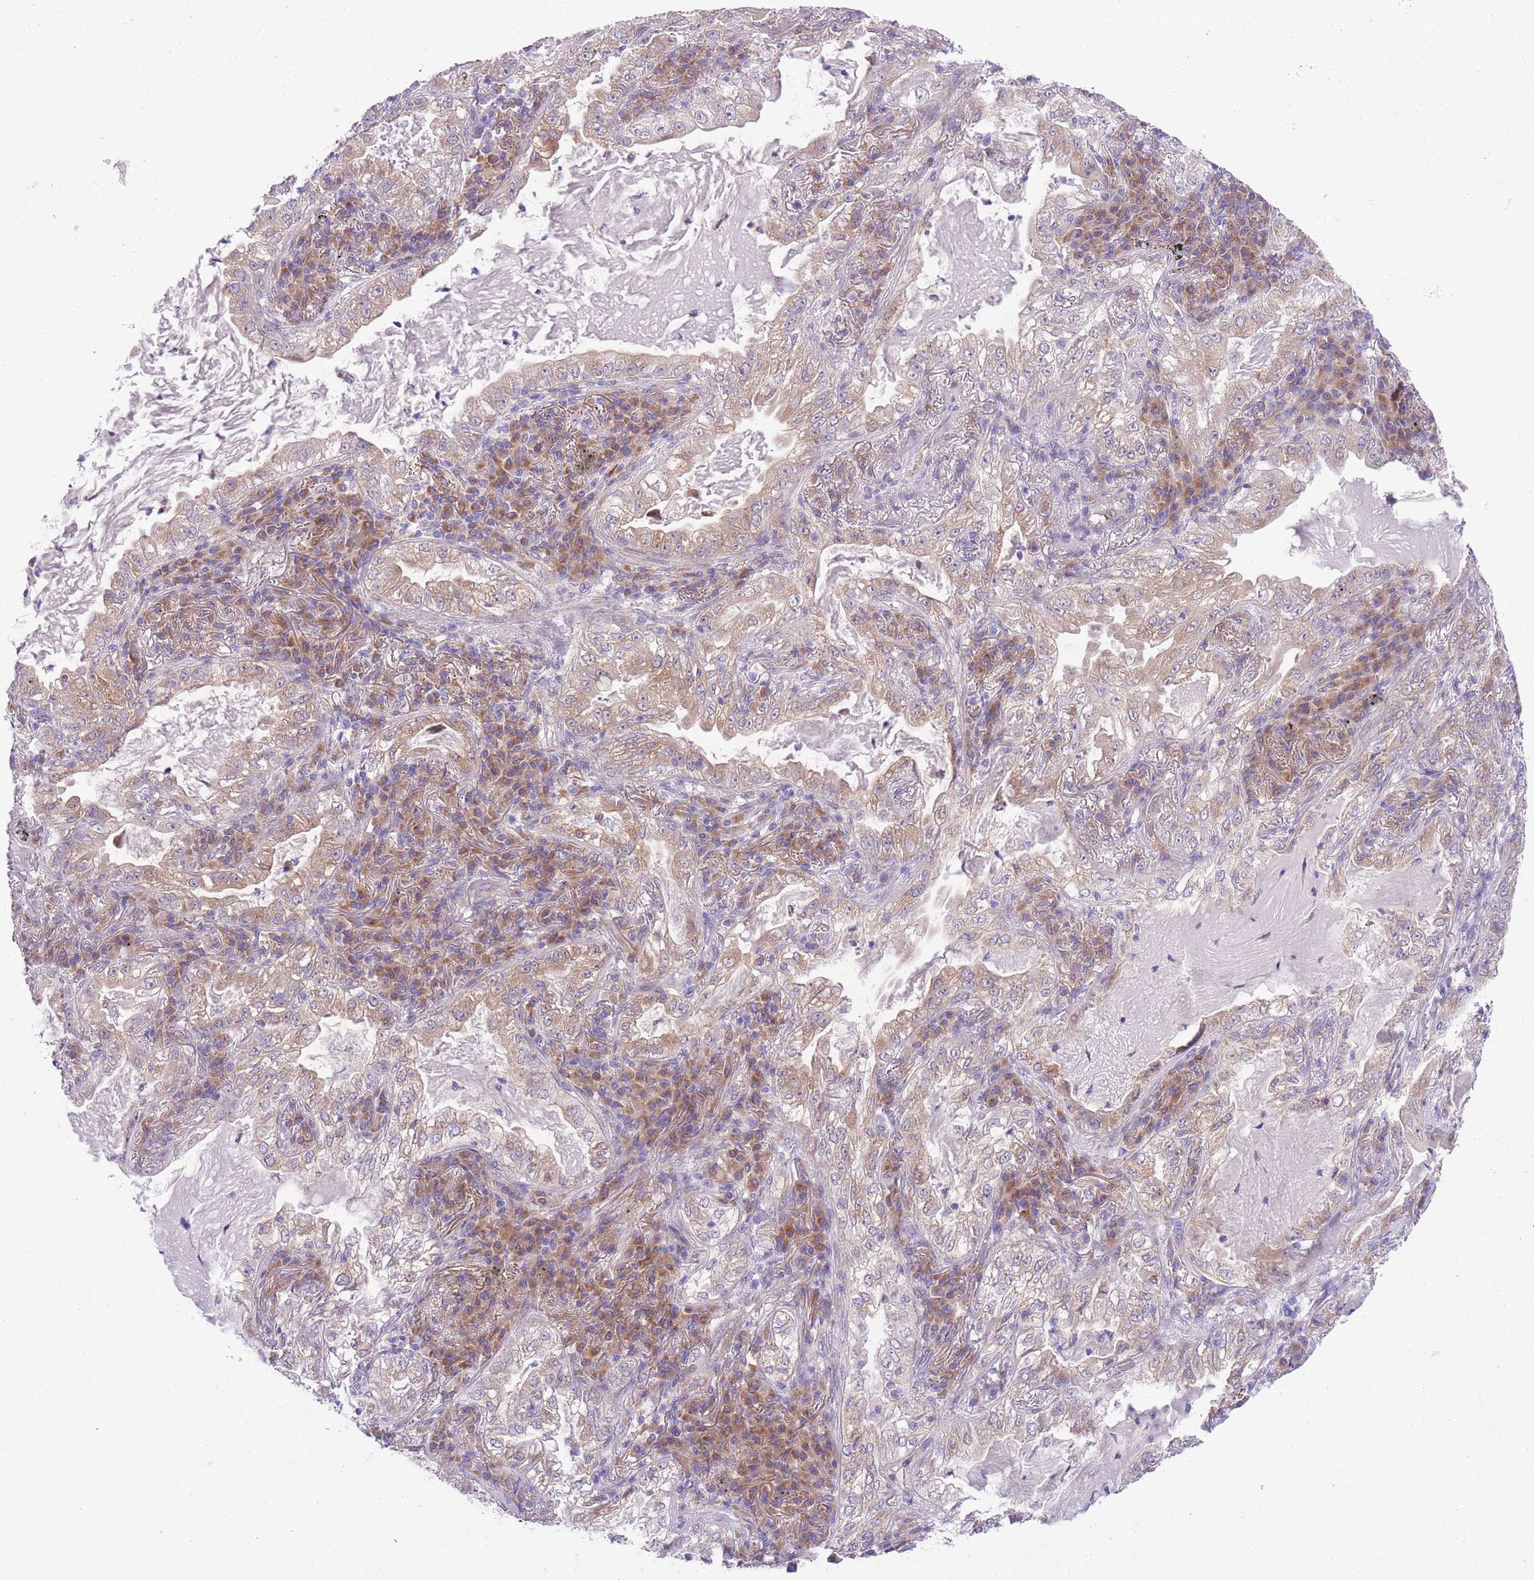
{"staining": {"intensity": "weak", "quantity": "25%-75%", "location": "cytoplasmic/membranous"}, "tissue": "lung cancer", "cell_type": "Tumor cells", "image_type": "cancer", "snomed": [{"axis": "morphology", "description": "Adenocarcinoma, NOS"}, {"axis": "topography", "description": "Lung"}], "caption": "High-magnification brightfield microscopy of lung cancer (adenocarcinoma) stained with DAB (brown) and counterstained with hematoxylin (blue). tumor cells exhibit weak cytoplasmic/membranous expression is appreciated in approximately25%-75% of cells. Nuclei are stained in blue.", "gene": "WWOX", "patient": {"sex": "female", "age": 73}}